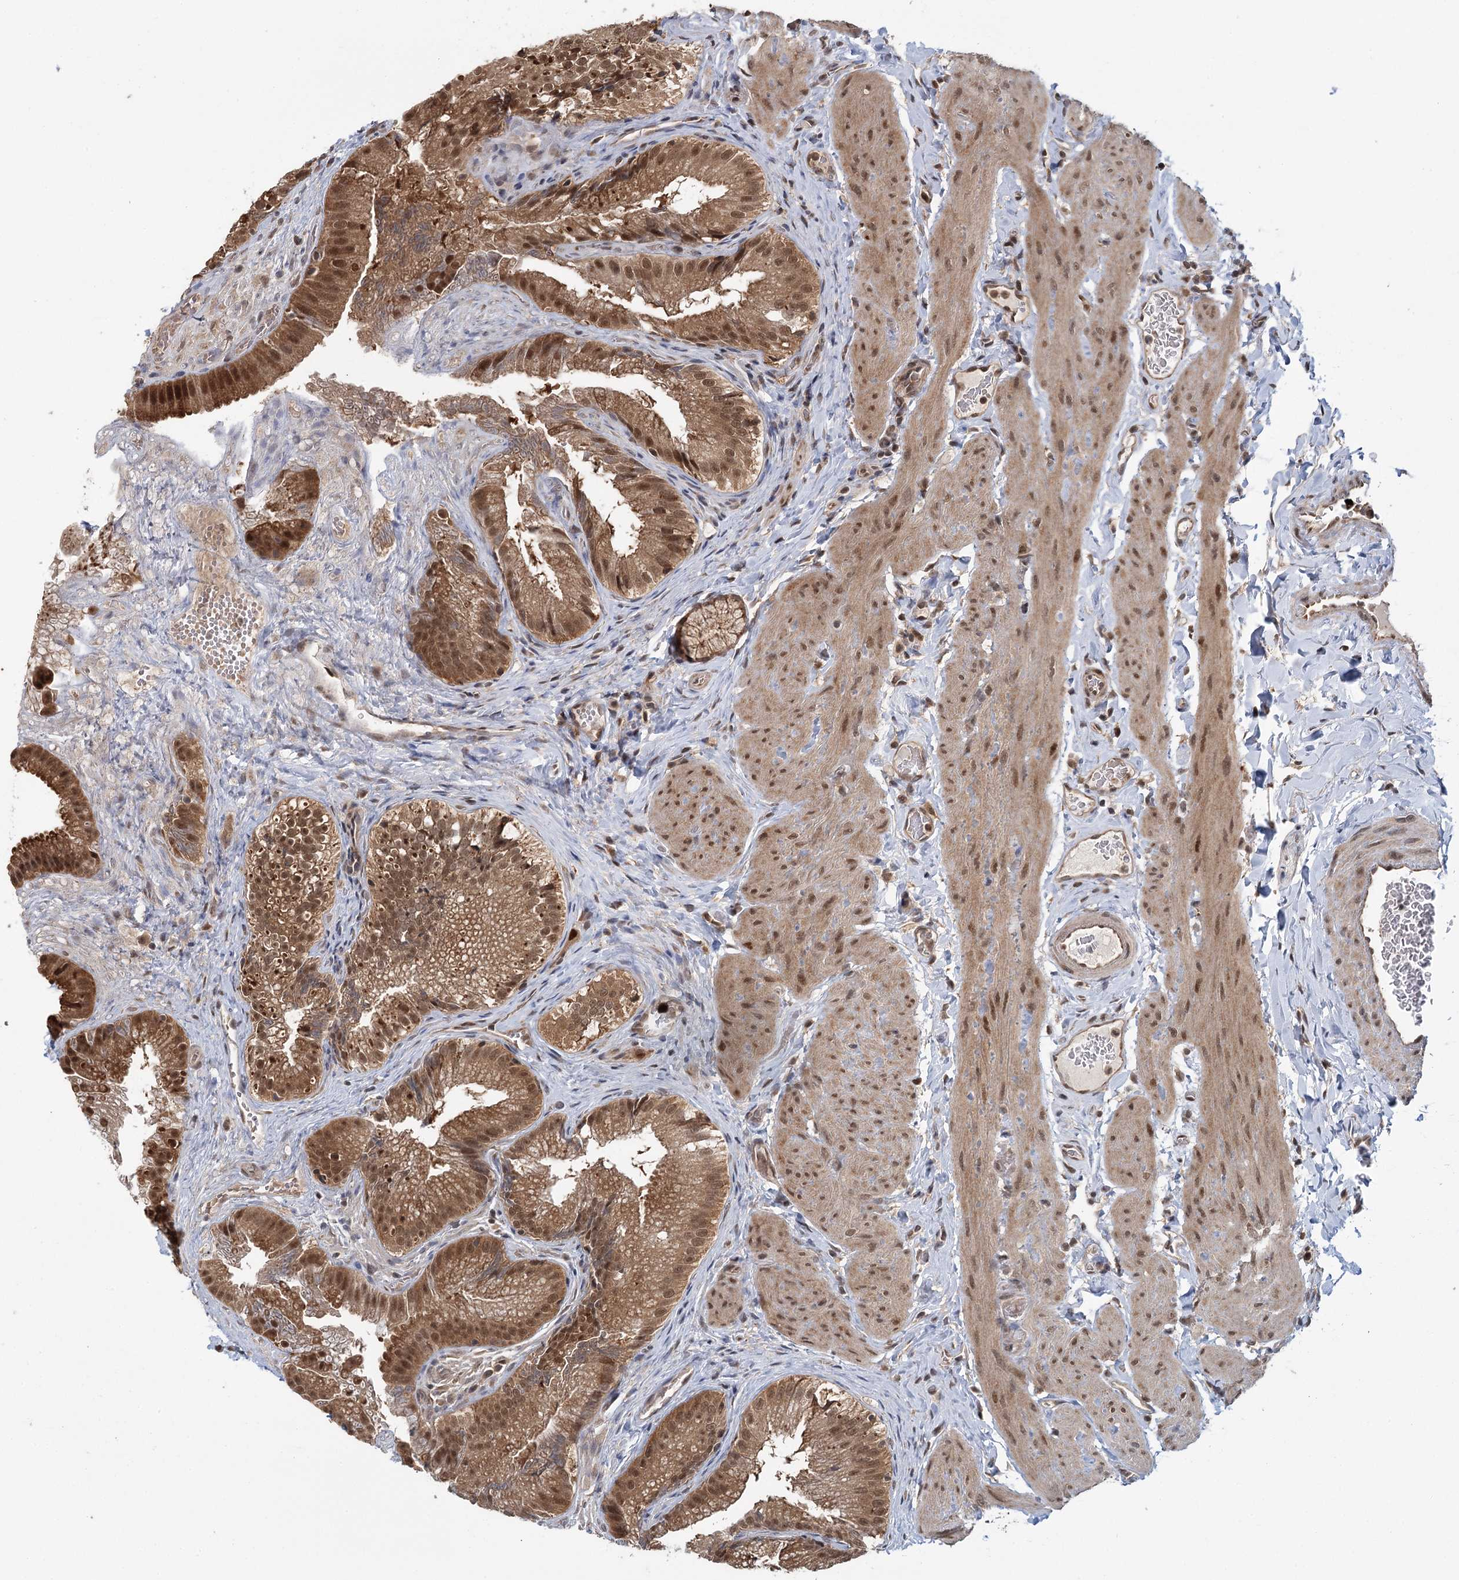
{"staining": {"intensity": "moderate", "quantity": ">75%", "location": "cytoplasmic/membranous,nuclear"}, "tissue": "gallbladder", "cell_type": "Glandular cells", "image_type": "normal", "snomed": [{"axis": "morphology", "description": "Normal tissue, NOS"}, {"axis": "topography", "description": "Gallbladder"}], "caption": "A medium amount of moderate cytoplasmic/membranous,nuclear positivity is present in approximately >75% of glandular cells in normal gallbladder. Nuclei are stained in blue.", "gene": "N6AMT1", "patient": {"sex": "female", "age": 30}}